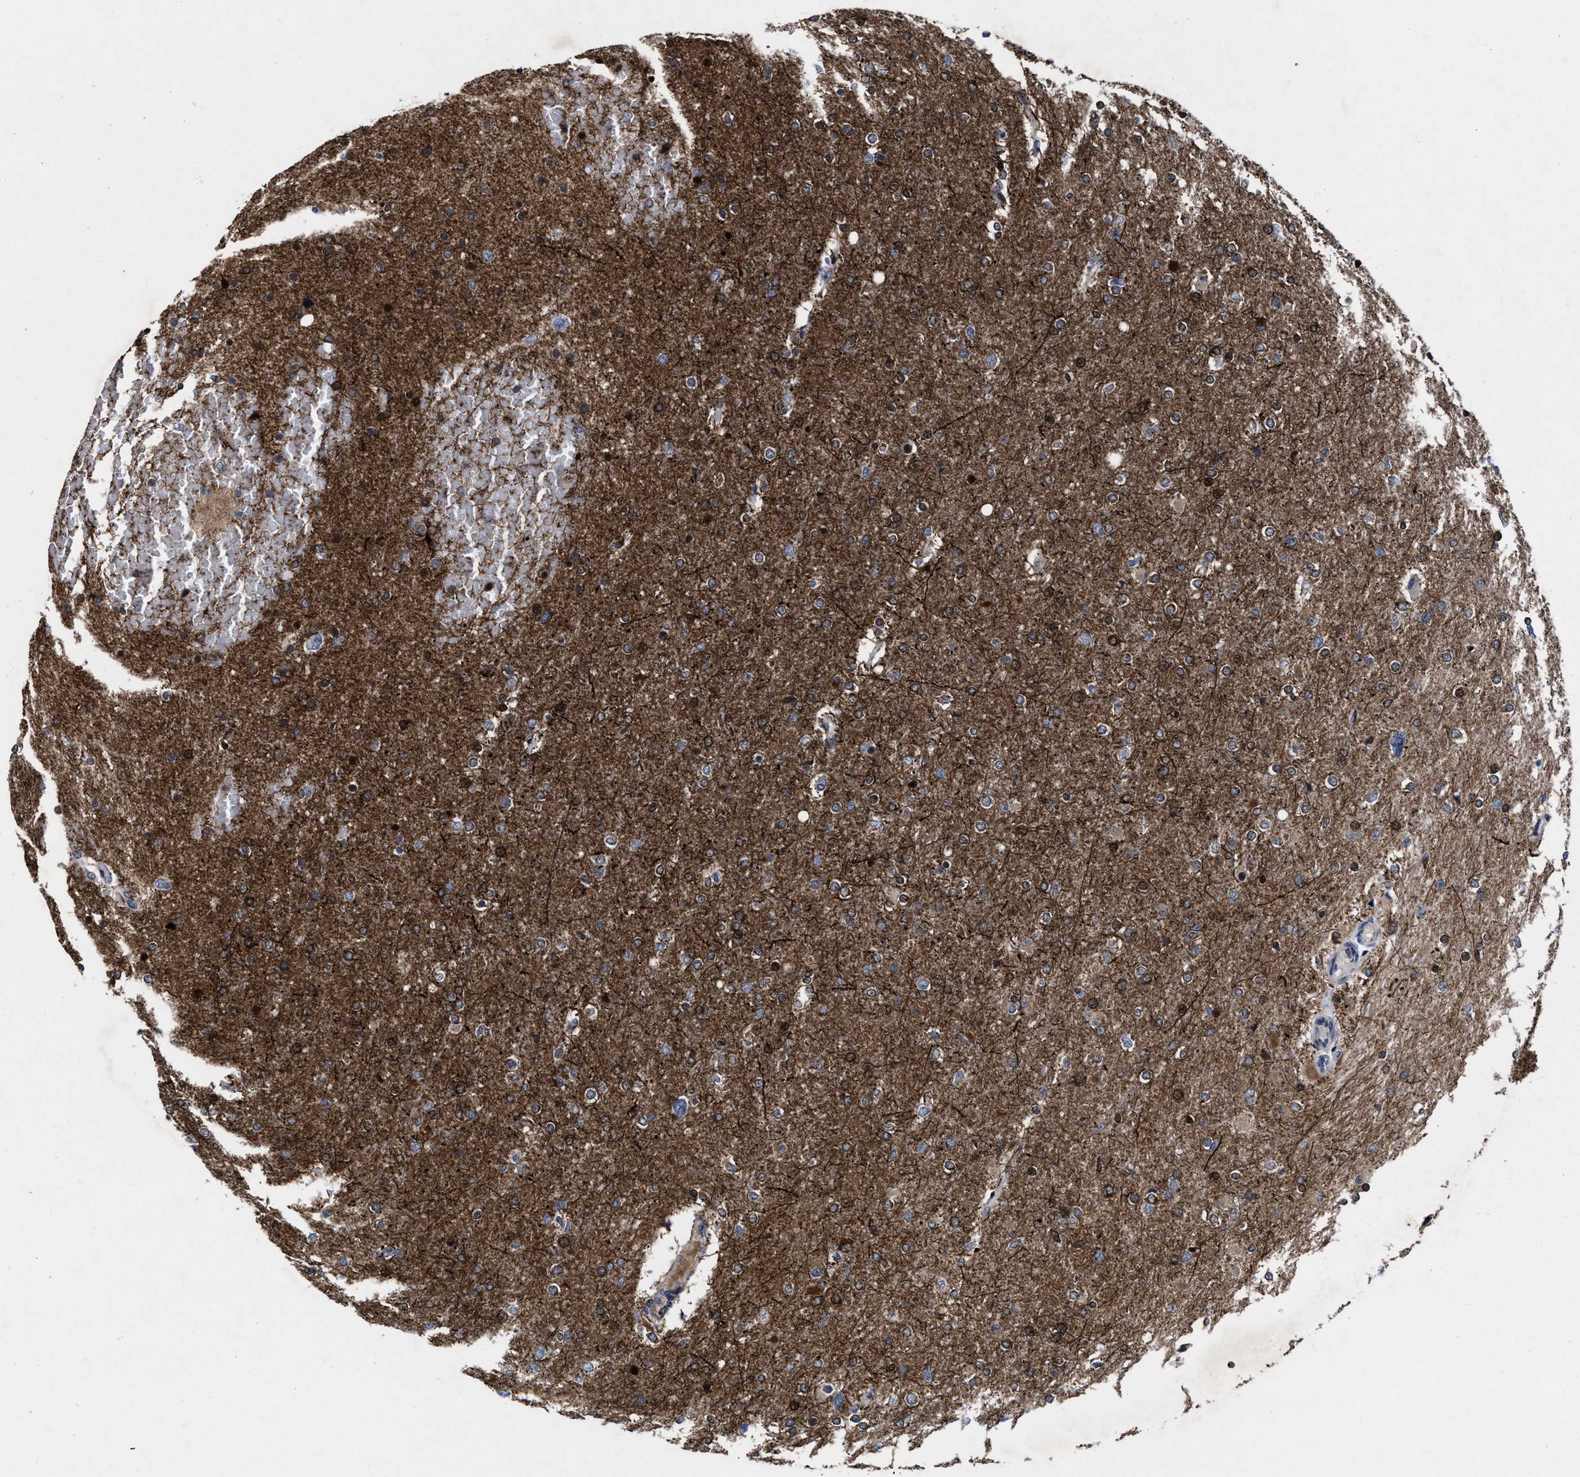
{"staining": {"intensity": "moderate", "quantity": "25%-75%", "location": "cytoplasmic/membranous"}, "tissue": "glioma", "cell_type": "Tumor cells", "image_type": "cancer", "snomed": [{"axis": "morphology", "description": "Glioma, malignant, High grade"}, {"axis": "topography", "description": "Cerebral cortex"}], "caption": "Human glioma stained with a brown dye reveals moderate cytoplasmic/membranous positive expression in about 25%-75% of tumor cells.", "gene": "MRPL50", "patient": {"sex": "female", "age": 36}}